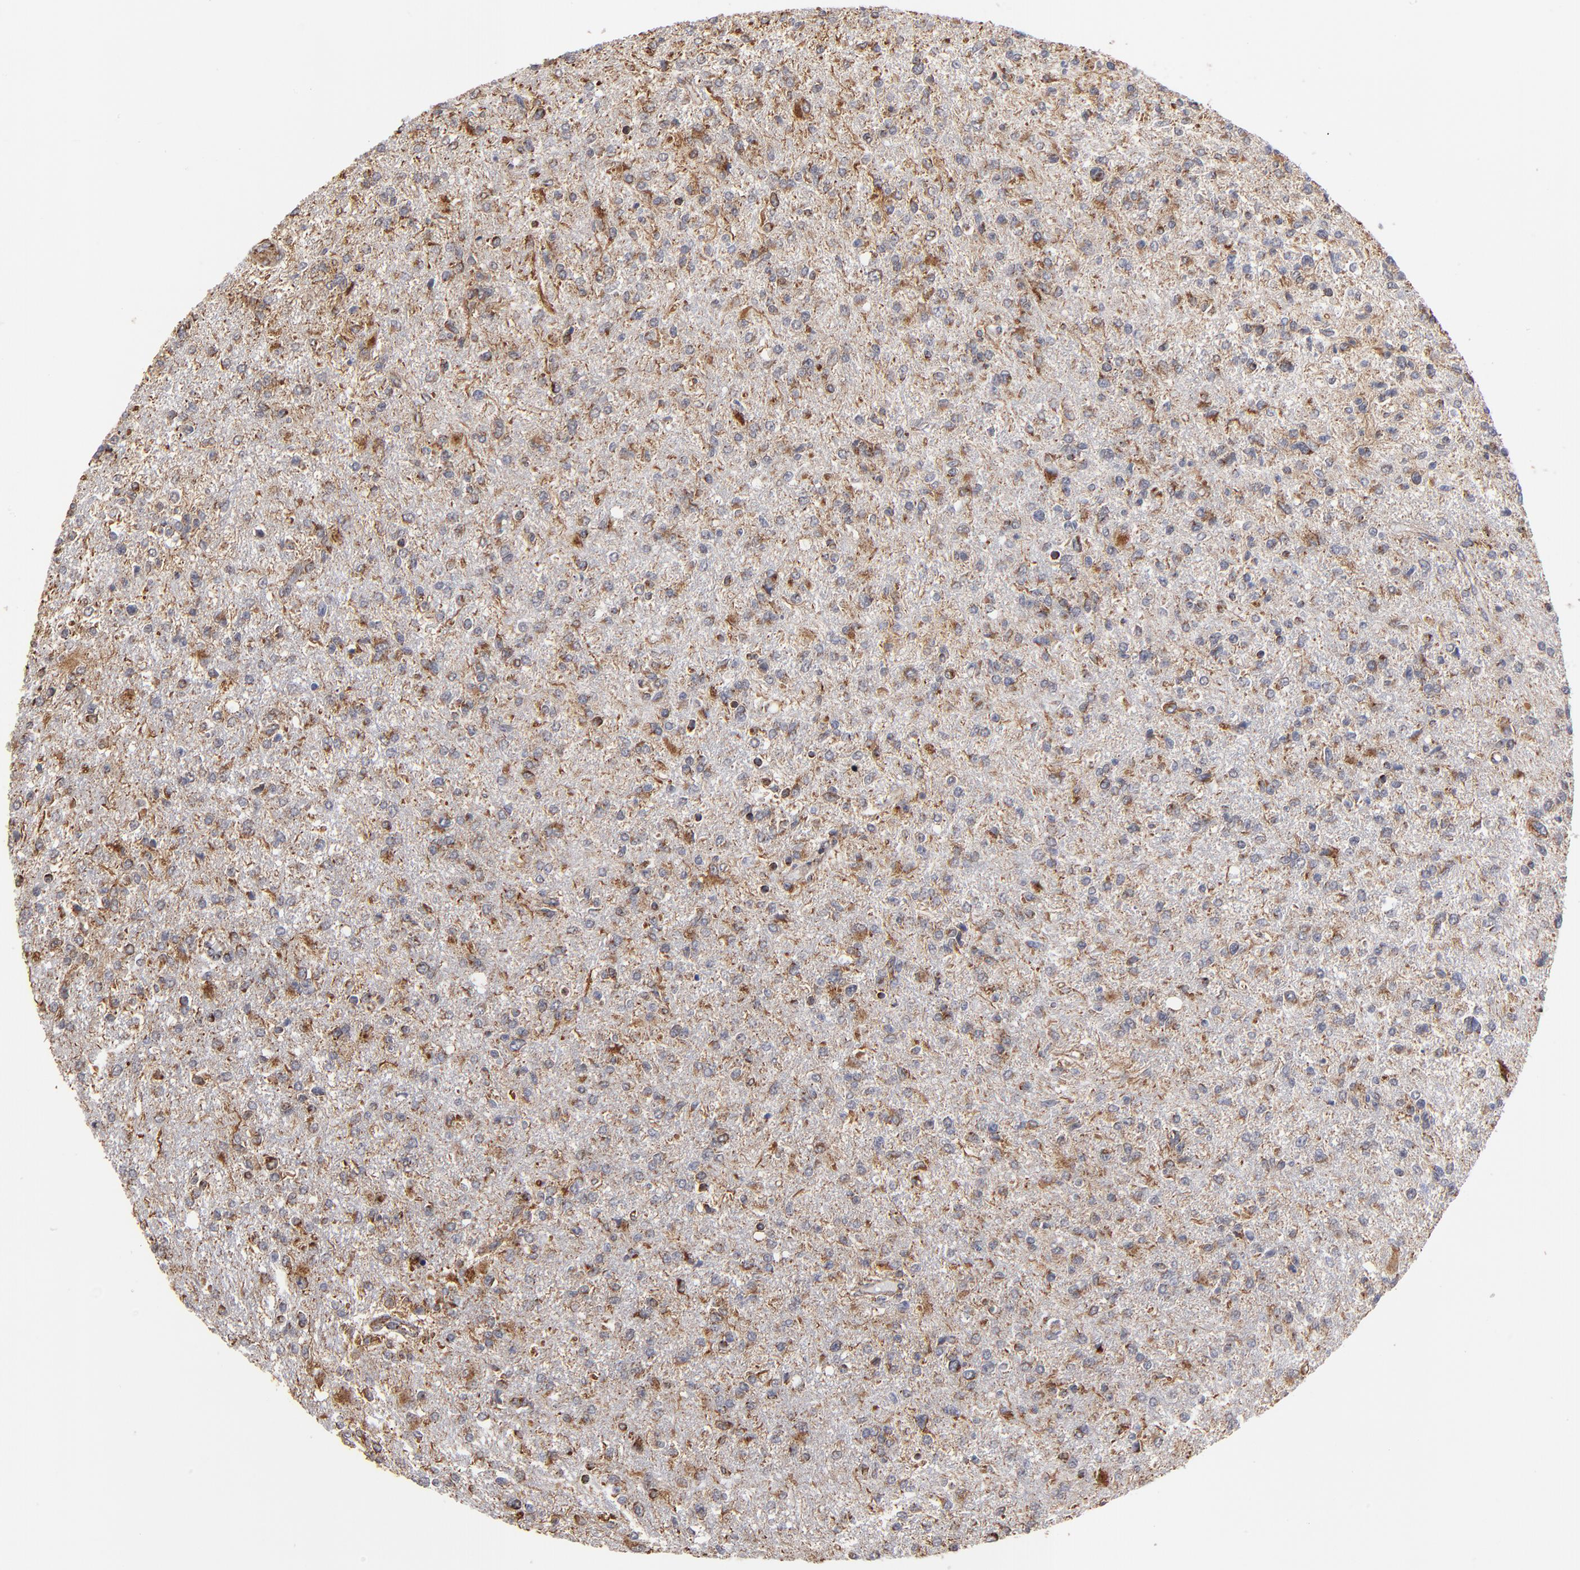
{"staining": {"intensity": "moderate", "quantity": "25%-75%", "location": "cytoplasmic/membranous"}, "tissue": "glioma", "cell_type": "Tumor cells", "image_type": "cancer", "snomed": [{"axis": "morphology", "description": "Glioma, malignant, High grade"}, {"axis": "topography", "description": "Cerebral cortex"}], "caption": "Glioma stained for a protein reveals moderate cytoplasmic/membranous positivity in tumor cells.", "gene": "MIPOL1", "patient": {"sex": "male", "age": 76}}